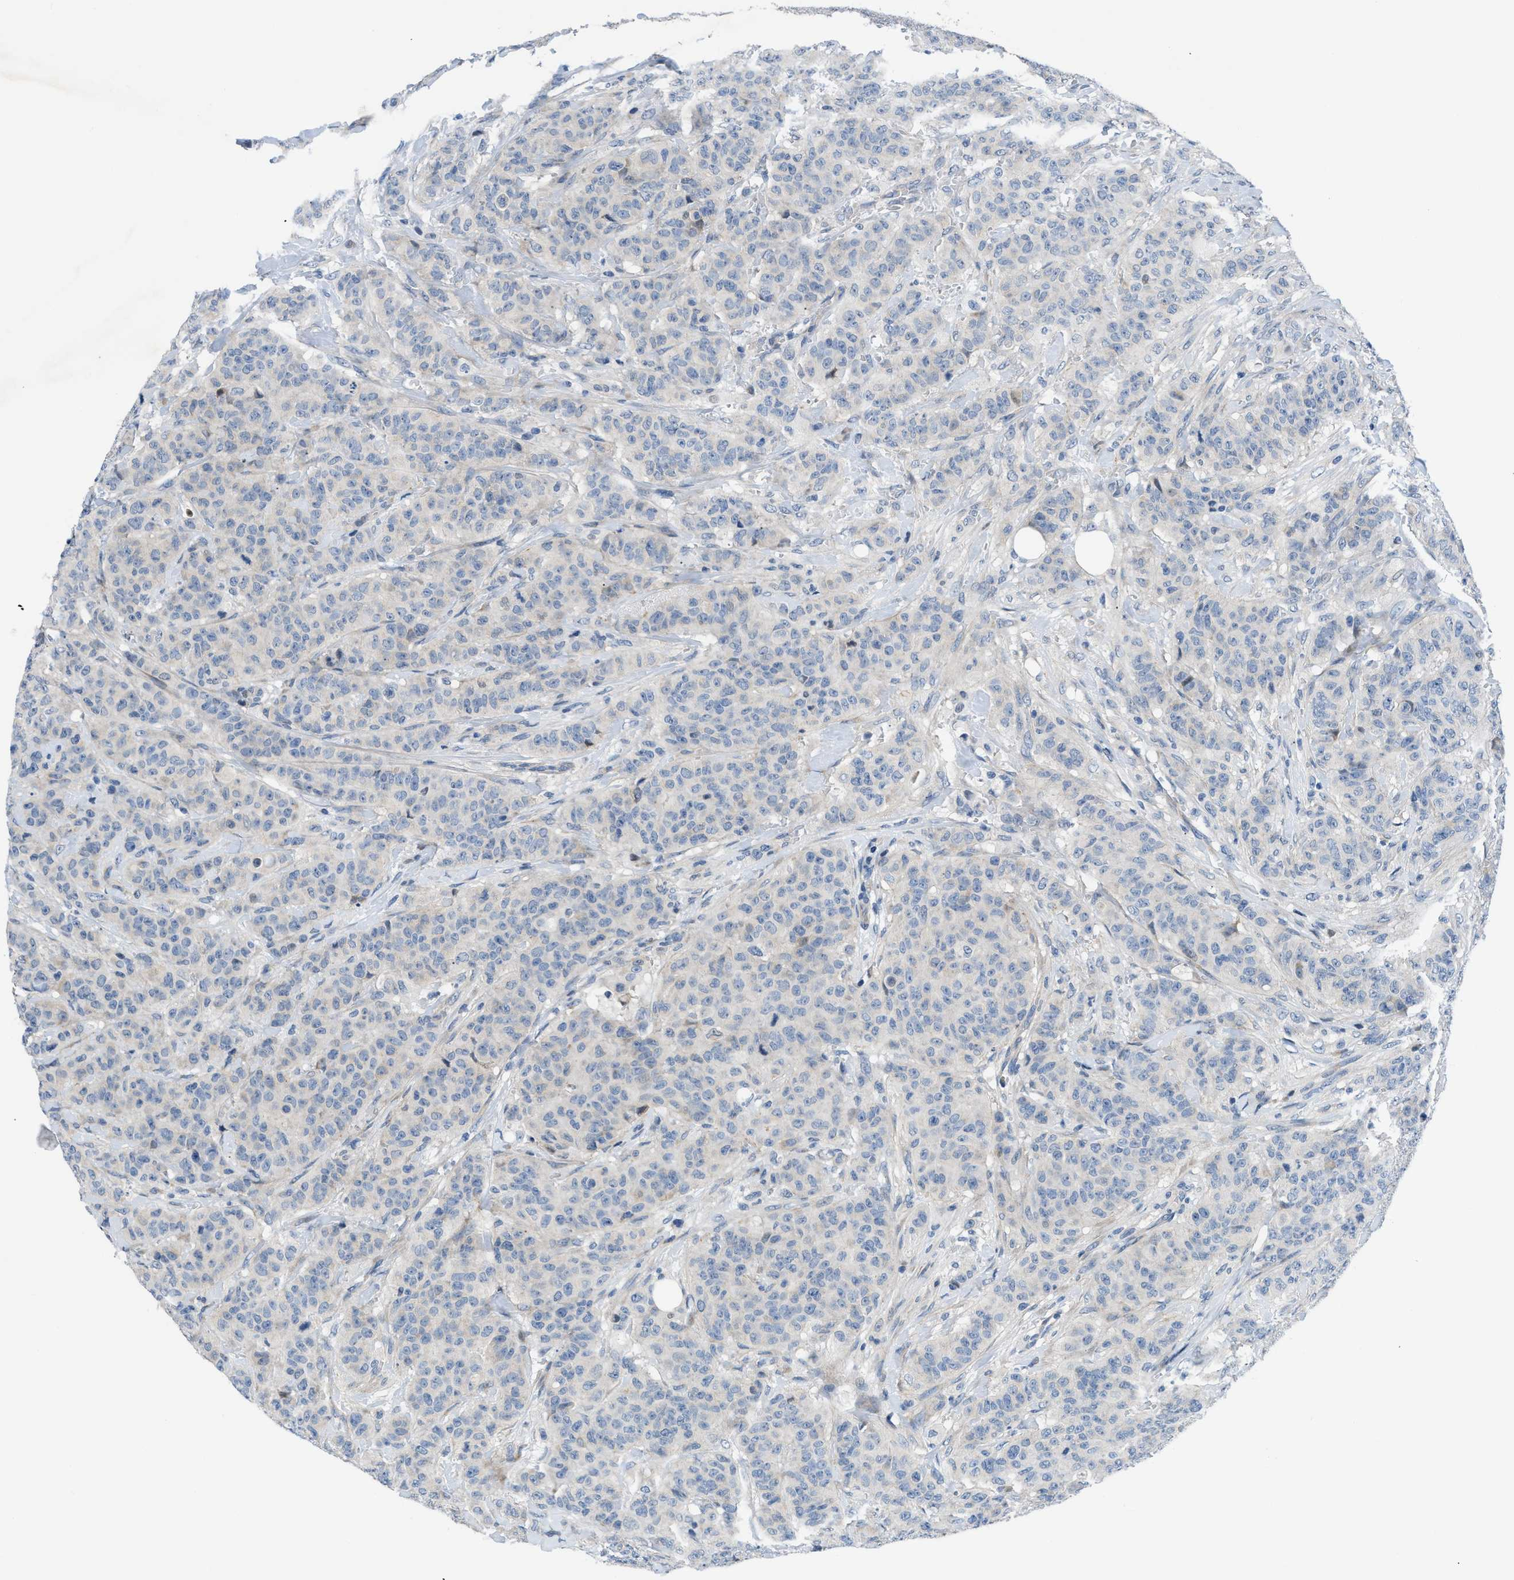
{"staining": {"intensity": "negative", "quantity": "none", "location": "none"}, "tissue": "breast cancer", "cell_type": "Tumor cells", "image_type": "cancer", "snomed": [{"axis": "morphology", "description": "Normal tissue, NOS"}, {"axis": "morphology", "description": "Duct carcinoma"}, {"axis": "topography", "description": "Breast"}], "caption": "This is an immunohistochemistry micrograph of infiltrating ductal carcinoma (breast). There is no expression in tumor cells.", "gene": "FDCSP", "patient": {"sex": "female", "age": 40}}